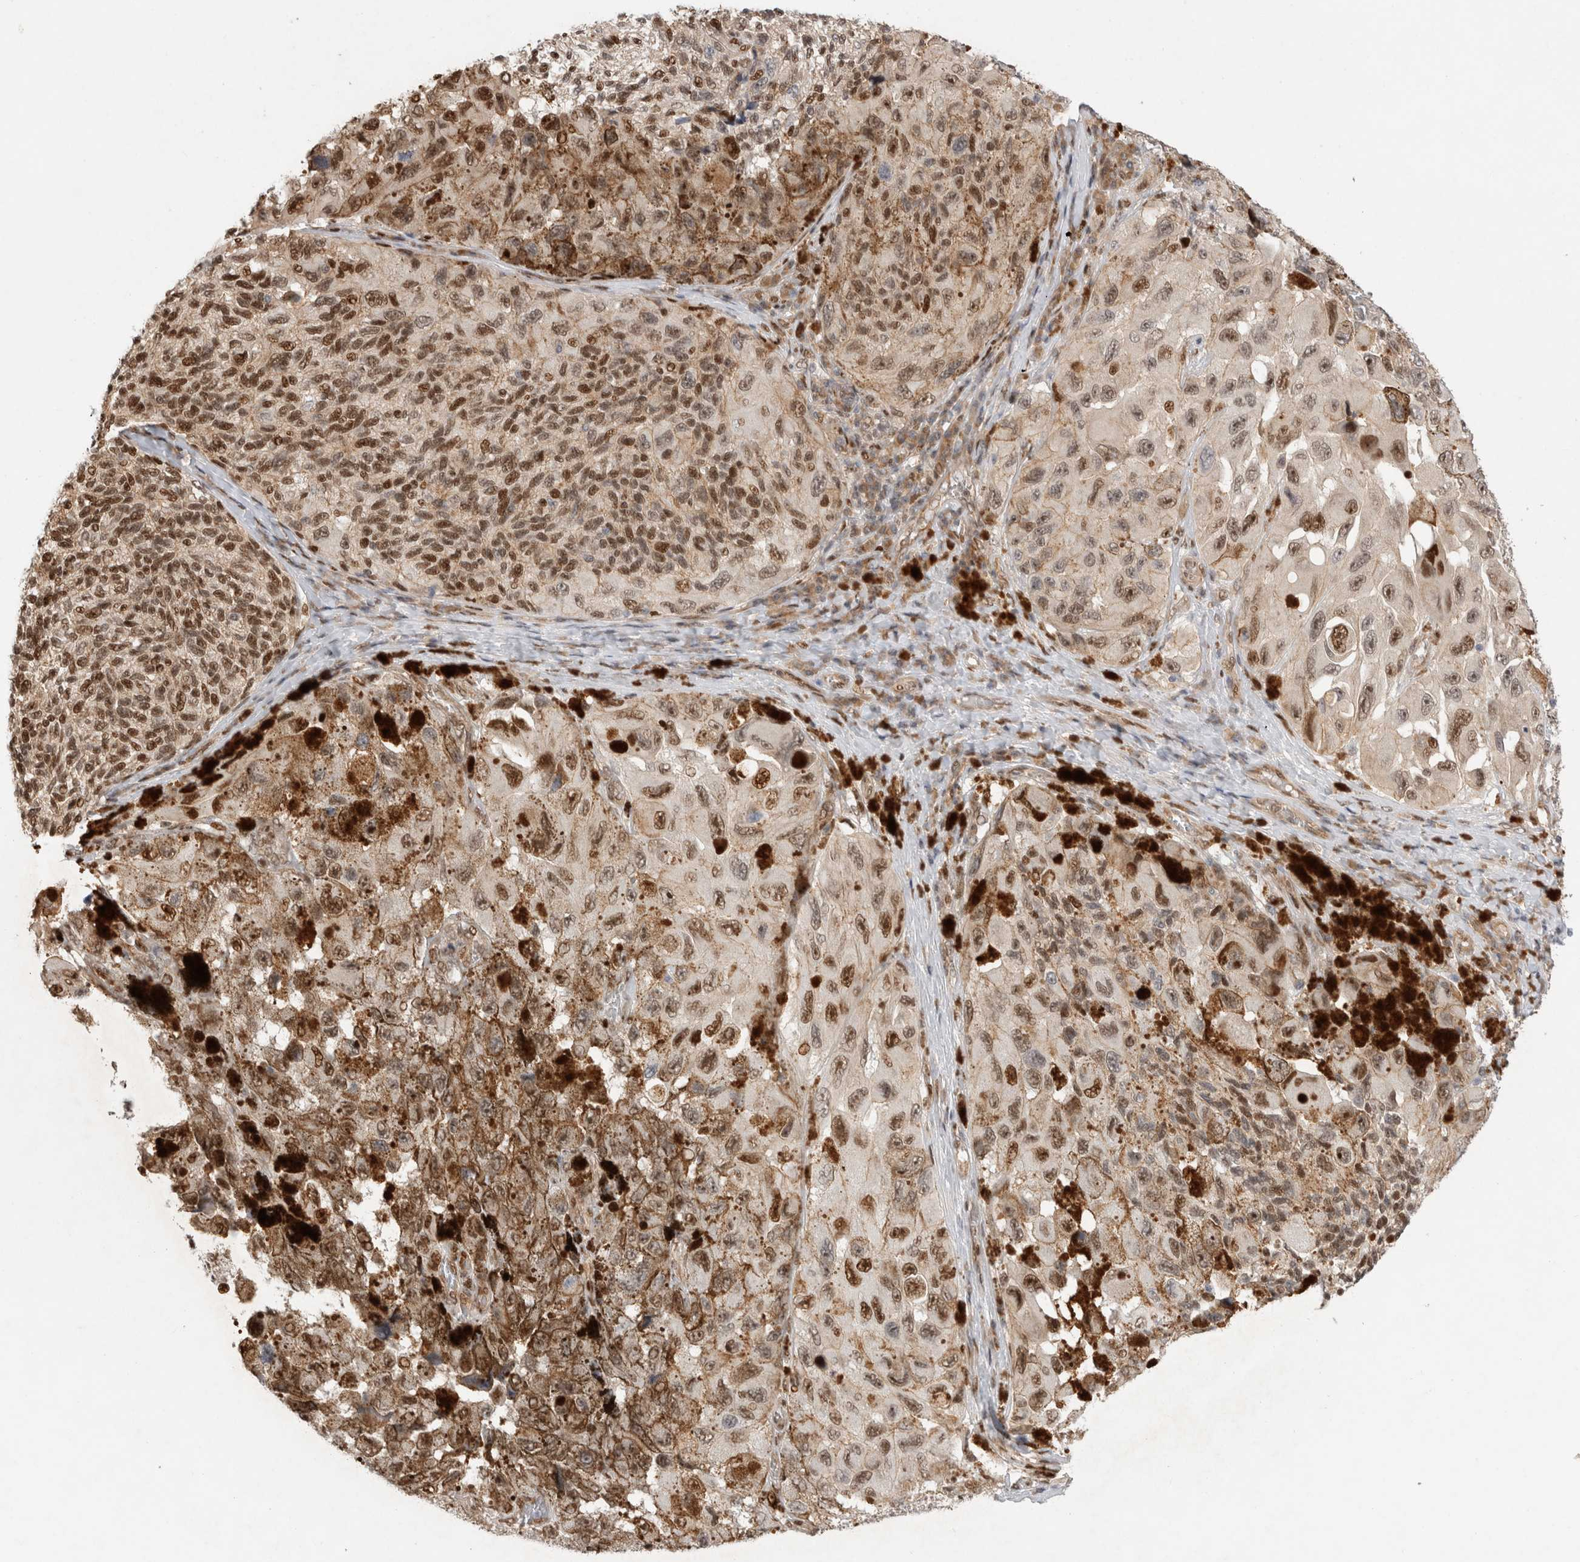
{"staining": {"intensity": "moderate", "quantity": ">75%", "location": "cytoplasmic/membranous,nuclear"}, "tissue": "melanoma", "cell_type": "Tumor cells", "image_type": "cancer", "snomed": [{"axis": "morphology", "description": "Malignant melanoma, NOS"}, {"axis": "topography", "description": "Skin"}], "caption": "Human melanoma stained with a brown dye shows moderate cytoplasmic/membranous and nuclear positive positivity in approximately >75% of tumor cells.", "gene": "TCF4", "patient": {"sex": "female", "age": 73}}